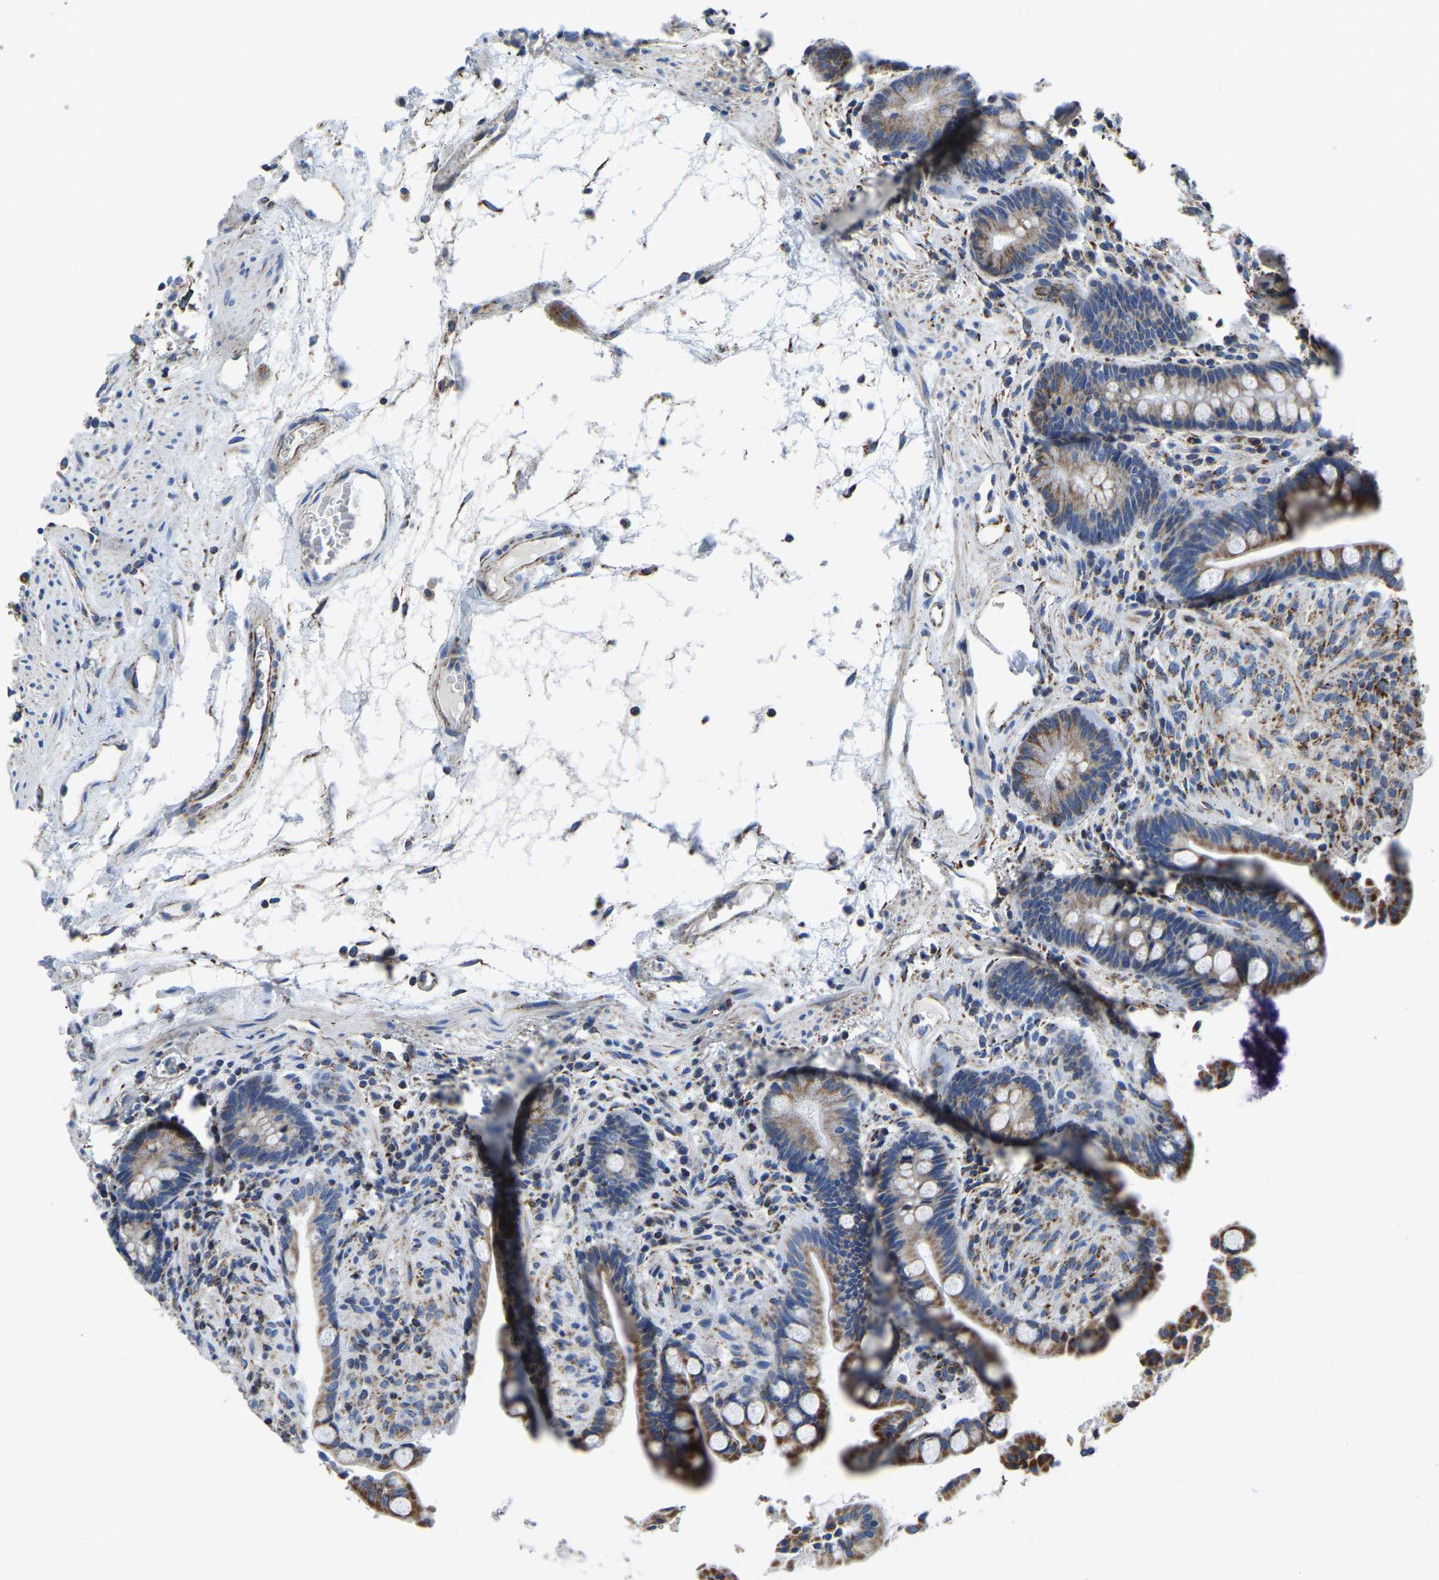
{"staining": {"intensity": "negative", "quantity": "none", "location": "none"}, "tissue": "colon", "cell_type": "Endothelial cells", "image_type": "normal", "snomed": [{"axis": "morphology", "description": "Normal tissue, NOS"}, {"axis": "topography", "description": "Colon"}], "caption": "This is an immunohistochemistry histopathology image of normal human colon. There is no expression in endothelial cells.", "gene": "SFXN1", "patient": {"sex": "male", "age": 73}}